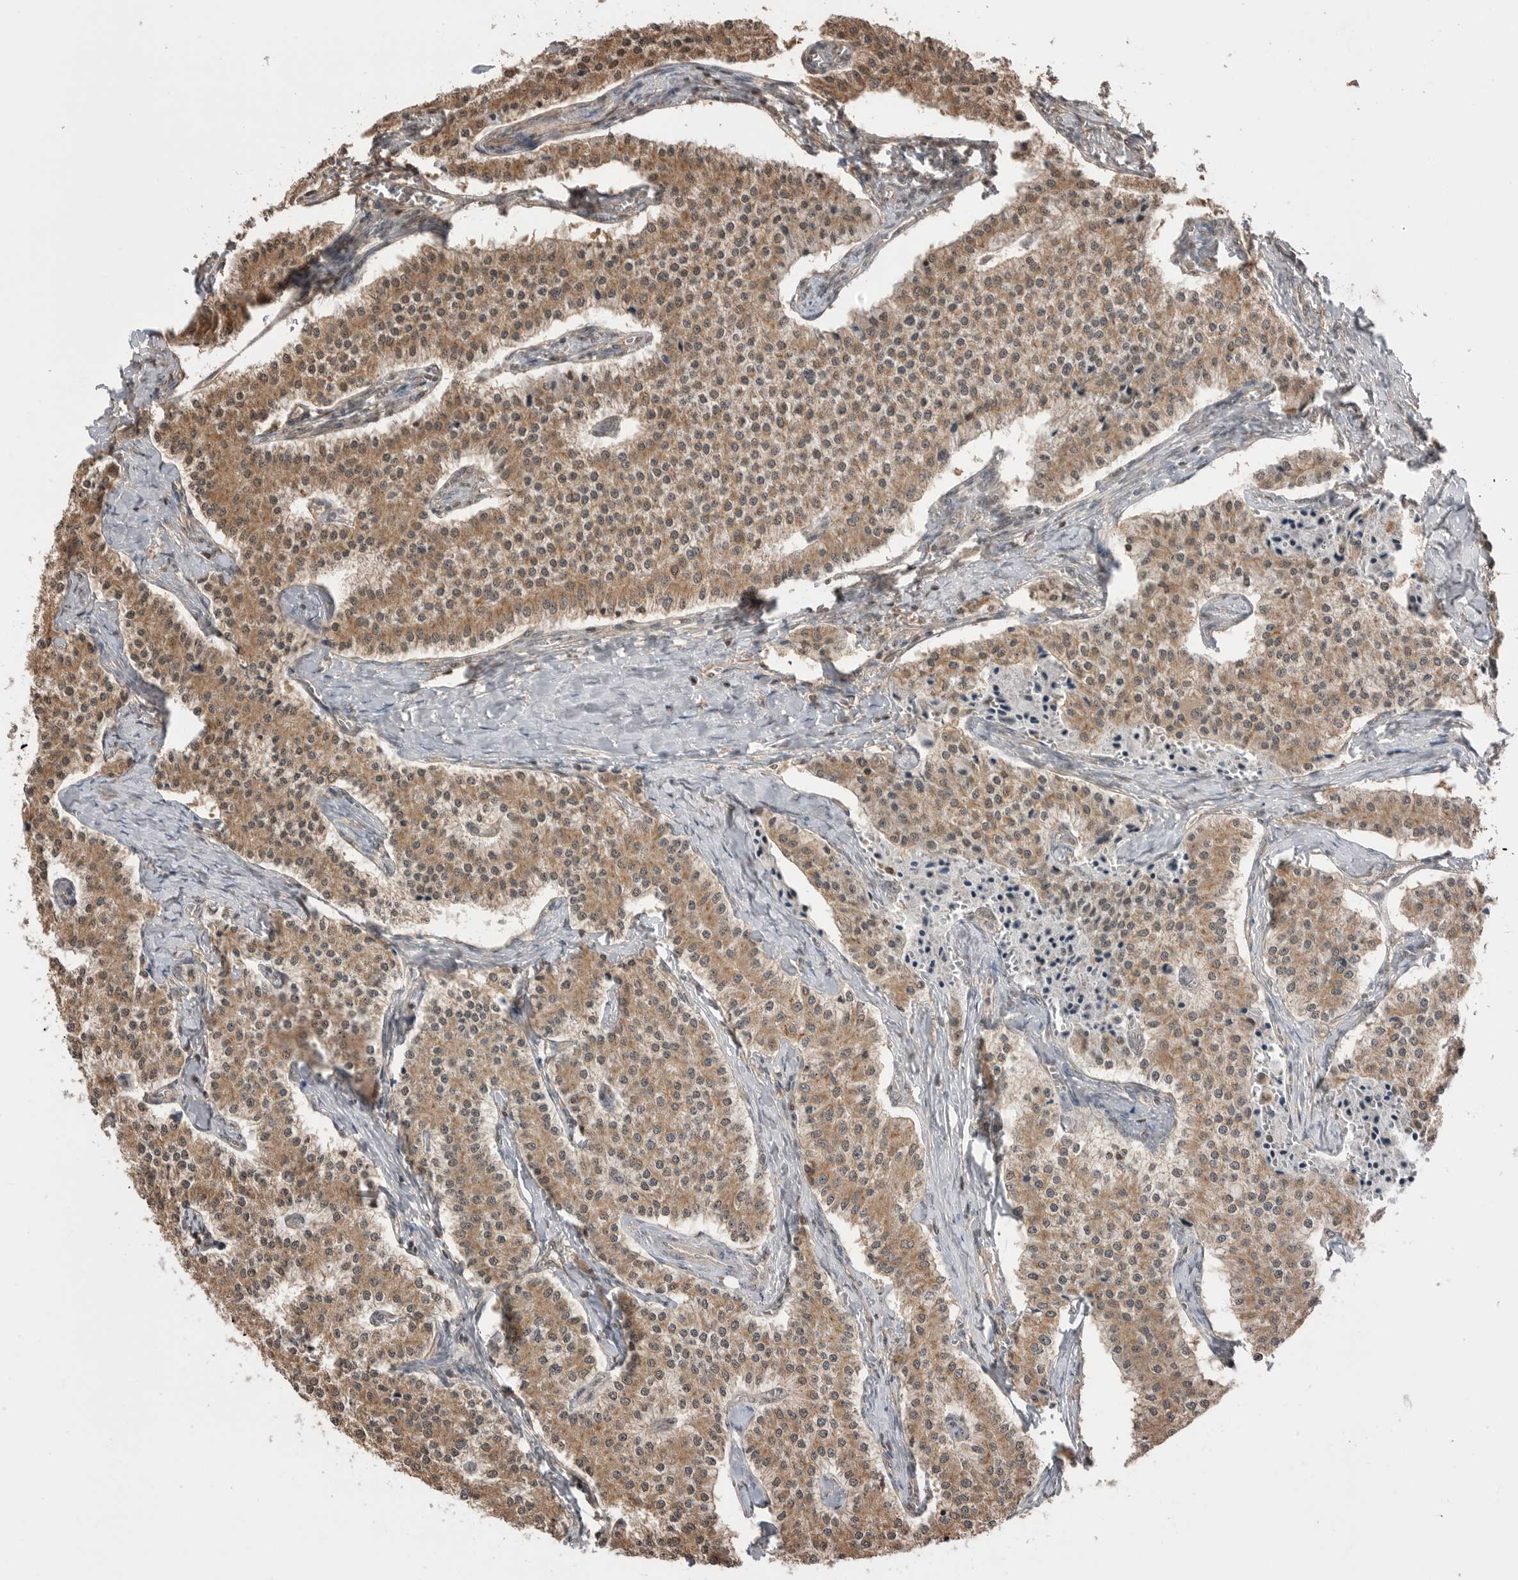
{"staining": {"intensity": "moderate", "quantity": ">75%", "location": "cytoplasmic/membranous"}, "tissue": "carcinoid", "cell_type": "Tumor cells", "image_type": "cancer", "snomed": [{"axis": "morphology", "description": "Carcinoid, malignant, NOS"}, {"axis": "topography", "description": "Colon"}], "caption": "A histopathology image of carcinoid stained for a protein demonstrates moderate cytoplasmic/membranous brown staining in tumor cells.", "gene": "PEAK1", "patient": {"sex": "female", "age": 52}}